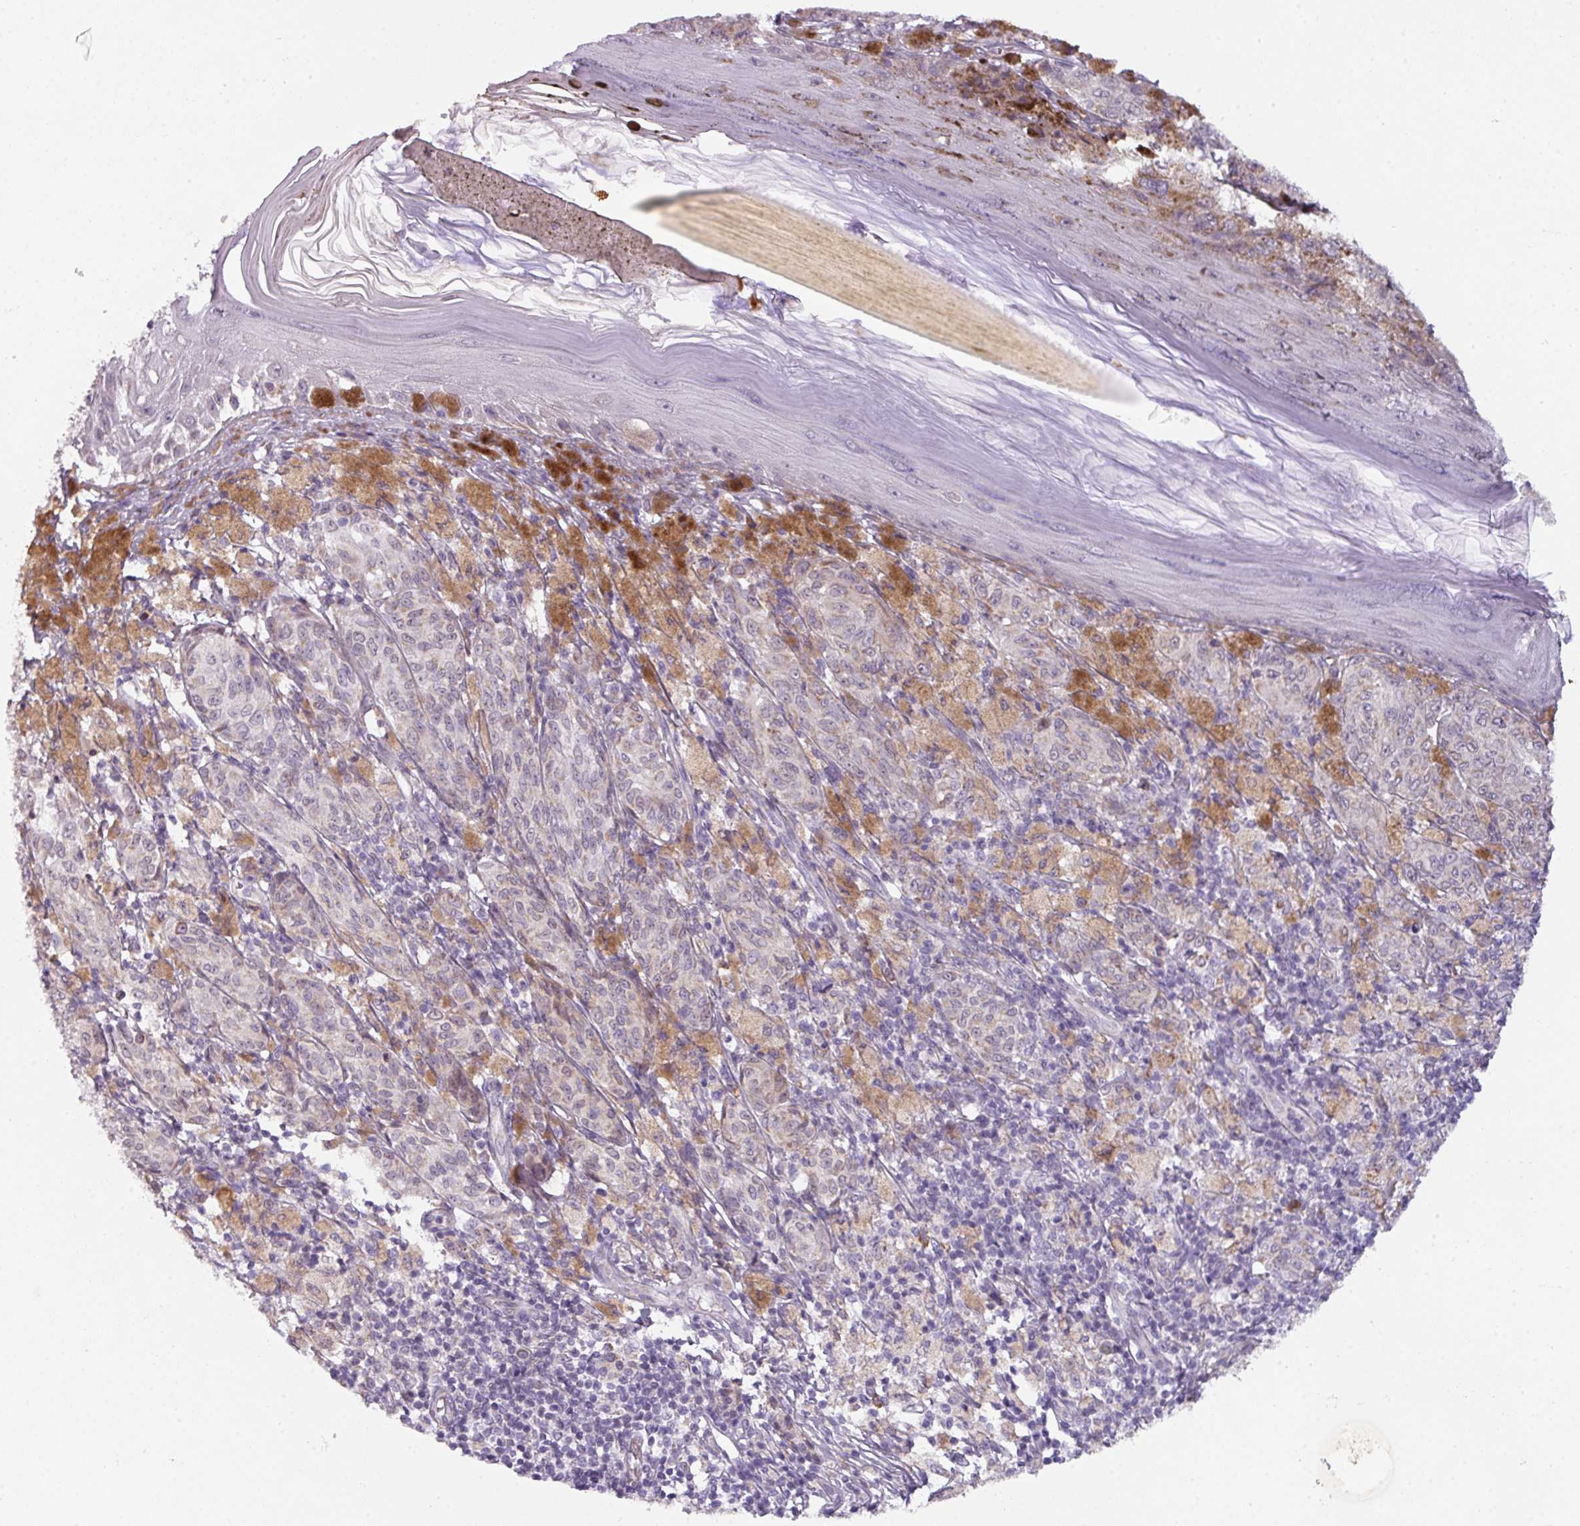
{"staining": {"intensity": "weak", "quantity": "<25%", "location": "cytoplasmic/membranous"}, "tissue": "melanoma", "cell_type": "Tumor cells", "image_type": "cancer", "snomed": [{"axis": "morphology", "description": "Malignant melanoma, NOS"}, {"axis": "topography", "description": "Skin"}], "caption": "Immunohistochemical staining of malignant melanoma demonstrates no significant positivity in tumor cells. Nuclei are stained in blue.", "gene": "C2orf68", "patient": {"sex": "male", "age": 42}}